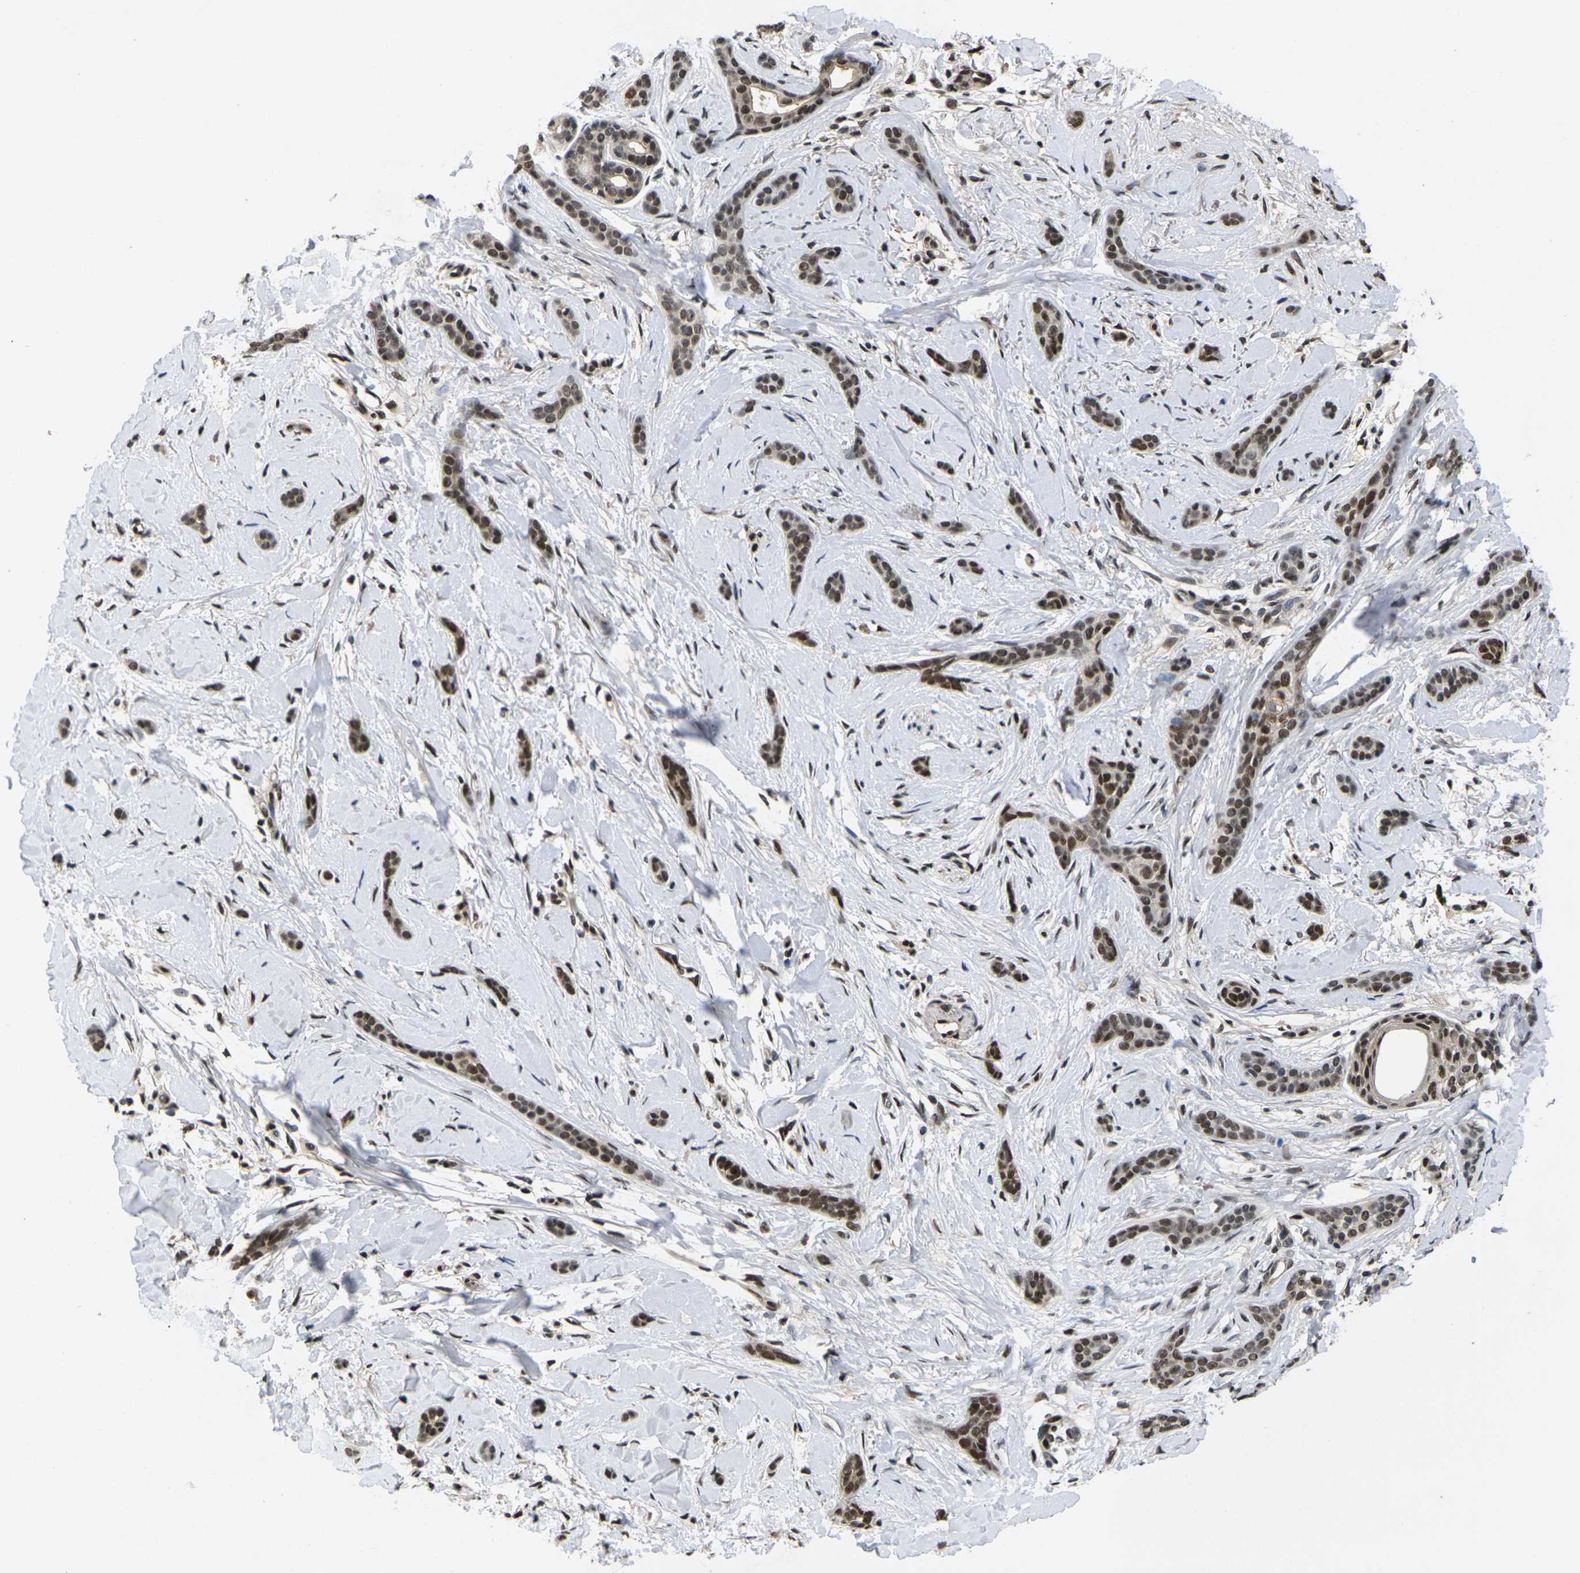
{"staining": {"intensity": "strong", "quantity": ">75%", "location": "nuclear"}, "tissue": "skin cancer", "cell_type": "Tumor cells", "image_type": "cancer", "snomed": [{"axis": "morphology", "description": "Basal cell carcinoma"}, {"axis": "morphology", "description": "Adnexal tumor, benign"}, {"axis": "topography", "description": "Skin"}], "caption": "Approximately >75% of tumor cells in human skin basal cell carcinoma reveal strong nuclear protein staining as visualized by brown immunohistochemical staining.", "gene": "GTF2E1", "patient": {"sex": "female", "age": 42}}